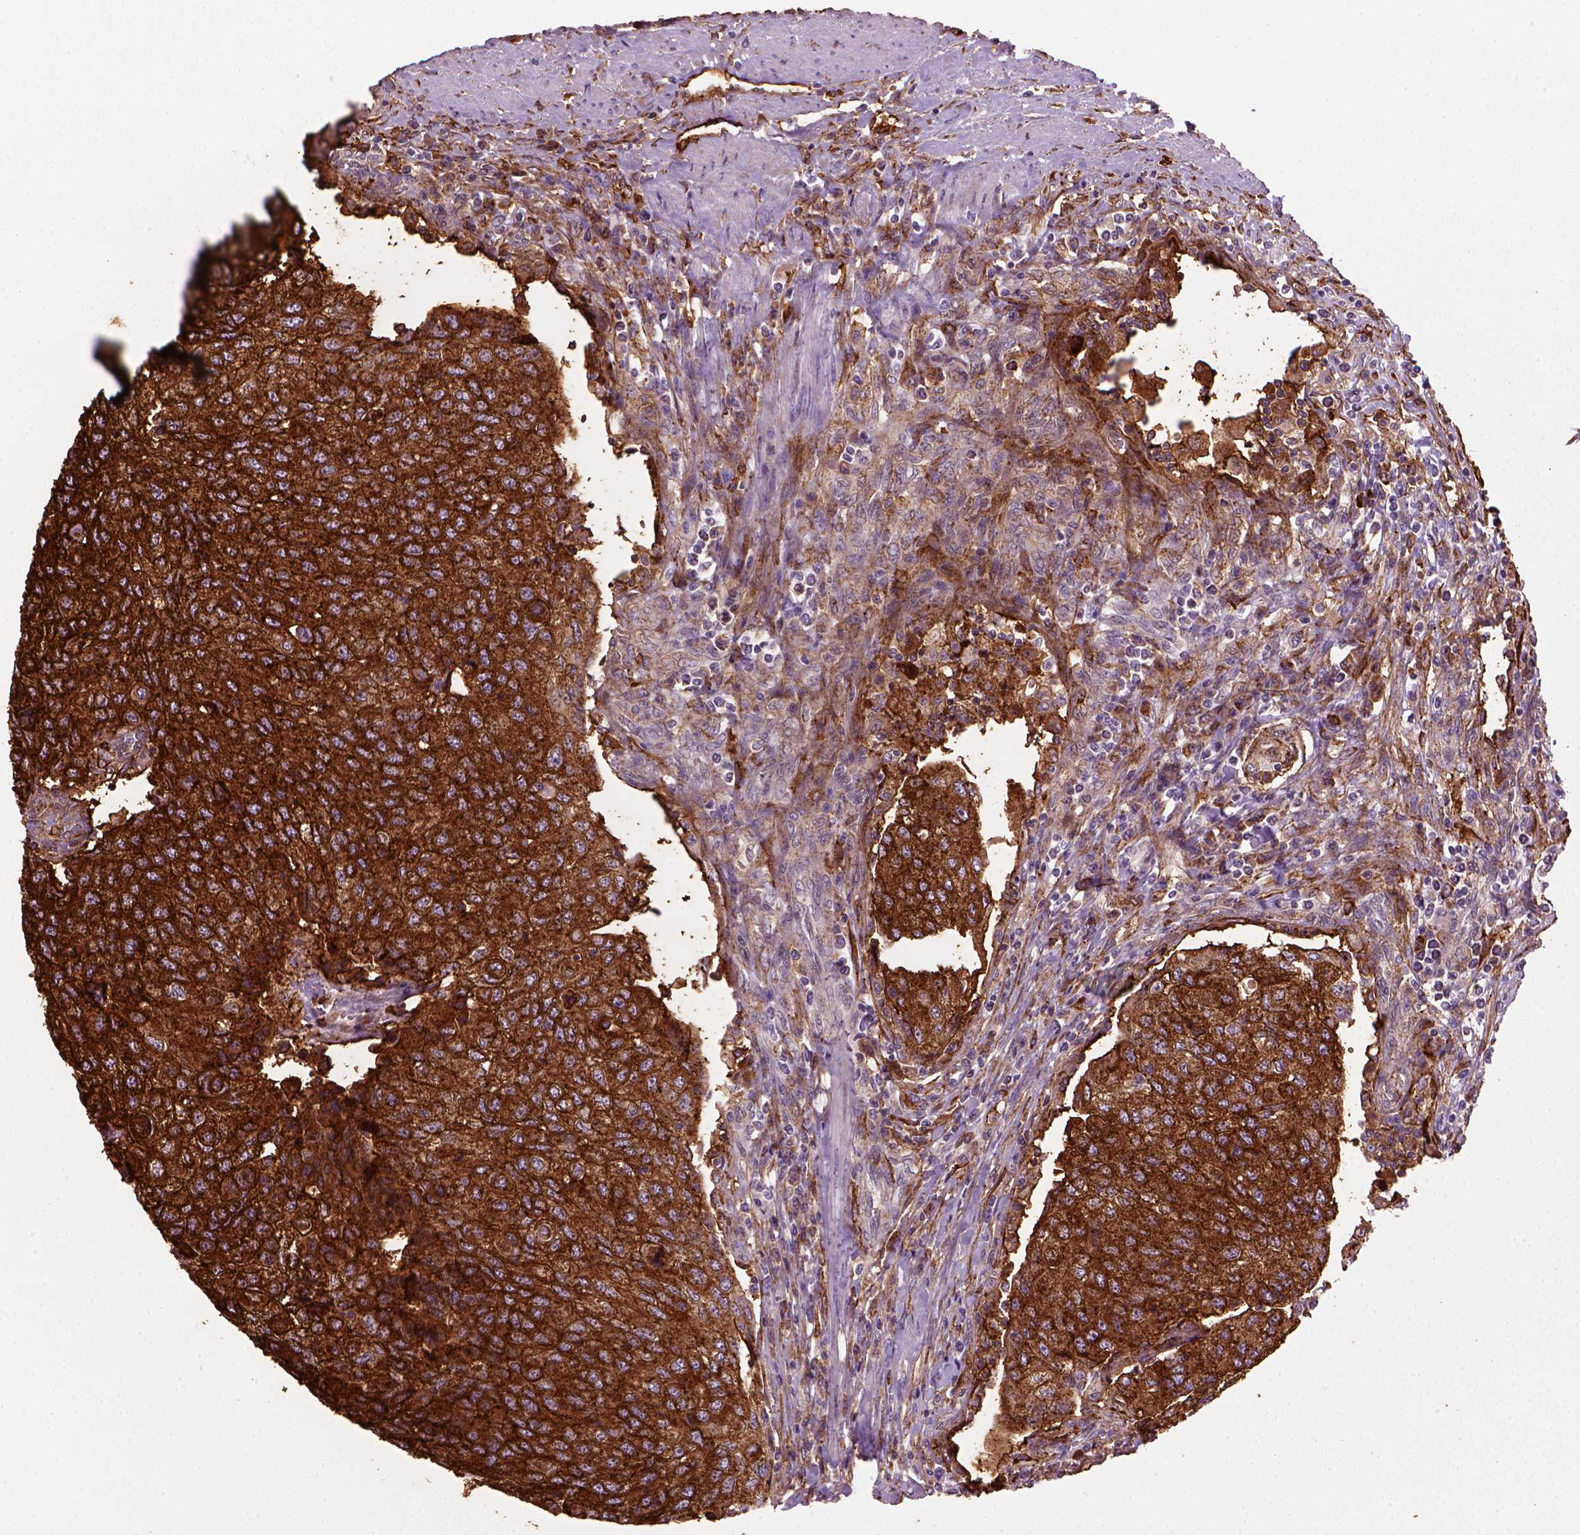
{"staining": {"intensity": "strong", "quantity": ">75%", "location": "cytoplasmic/membranous"}, "tissue": "urothelial cancer", "cell_type": "Tumor cells", "image_type": "cancer", "snomed": [{"axis": "morphology", "description": "Urothelial carcinoma, High grade"}, {"axis": "topography", "description": "Urinary bladder"}], "caption": "DAB immunohistochemical staining of human urothelial cancer demonstrates strong cytoplasmic/membranous protein staining in approximately >75% of tumor cells. (DAB = brown stain, brightfield microscopy at high magnification).", "gene": "MARCKS", "patient": {"sex": "female", "age": 78}}